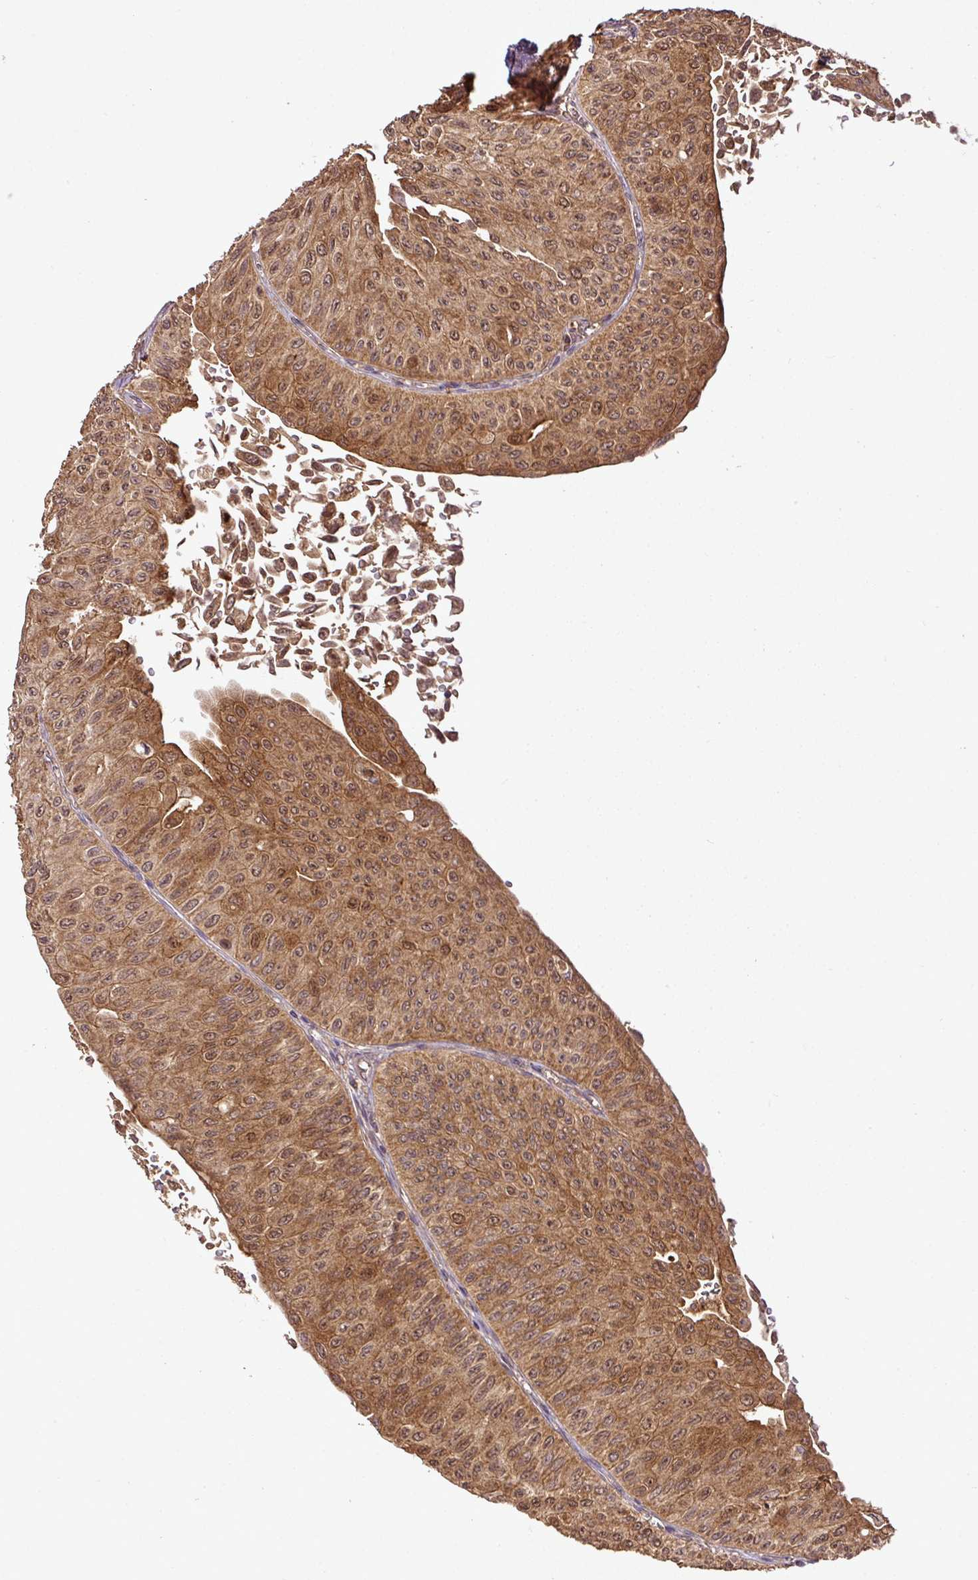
{"staining": {"intensity": "moderate", "quantity": ">75%", "location": "cytoplasmic/membranous,nuclear"}, "tissue": "urothelial cancer", "cell_type": "Tumor cells", "image_type": "cancer", "snomed": [{"axis": "morphology", "description": "Urothelial carcinoma, NOS"}, {"axis": "topography", "description": "Urinary bladder"}], "caption": "Urothelial cancer stained for a protein (brown) reveals moderate cytoplasmic/membranous and nuclear positive staining in approximately >75% of tumor cells.", "gene": "FAIM", "patient": {"sex": "male", "age": 59}}